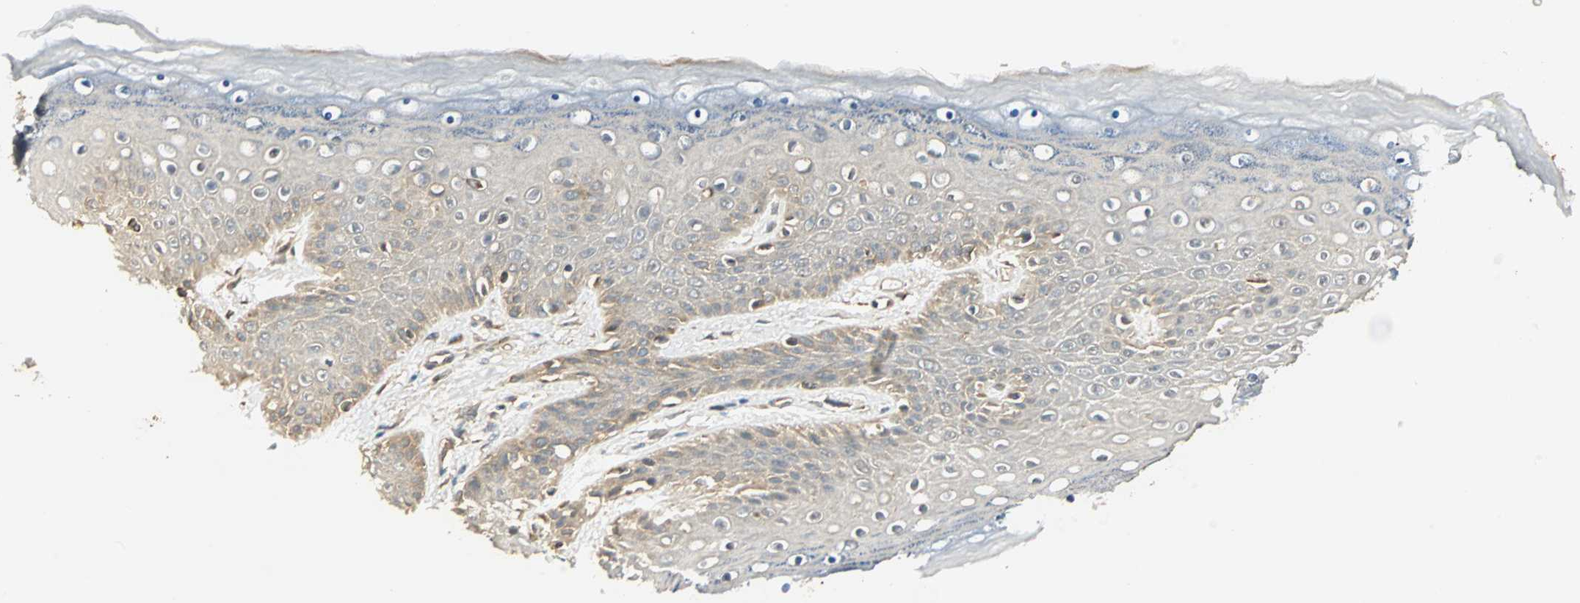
{"staining": {"intensity": "weak", "quantity": "25%-75%", "location": "cytoplasmic/membranous"}, "tissue": "skin", "cell_type": "Epidermal cells", "image_type": "normal", "snomed": [{"axis": "morphology", "description": "Normal tissue, NOS"}, {"axis": "topography", "description": "Anal"}], "caption": "Immunohistochemistry (IHC) (DAB) staining of normal human skin demonstrates weak cytoplasmic/membranous protein staining in about 25%-75% of epidermal cells.", "gene": "GALK1", "patient": {"sex": "female", "age": 46}}